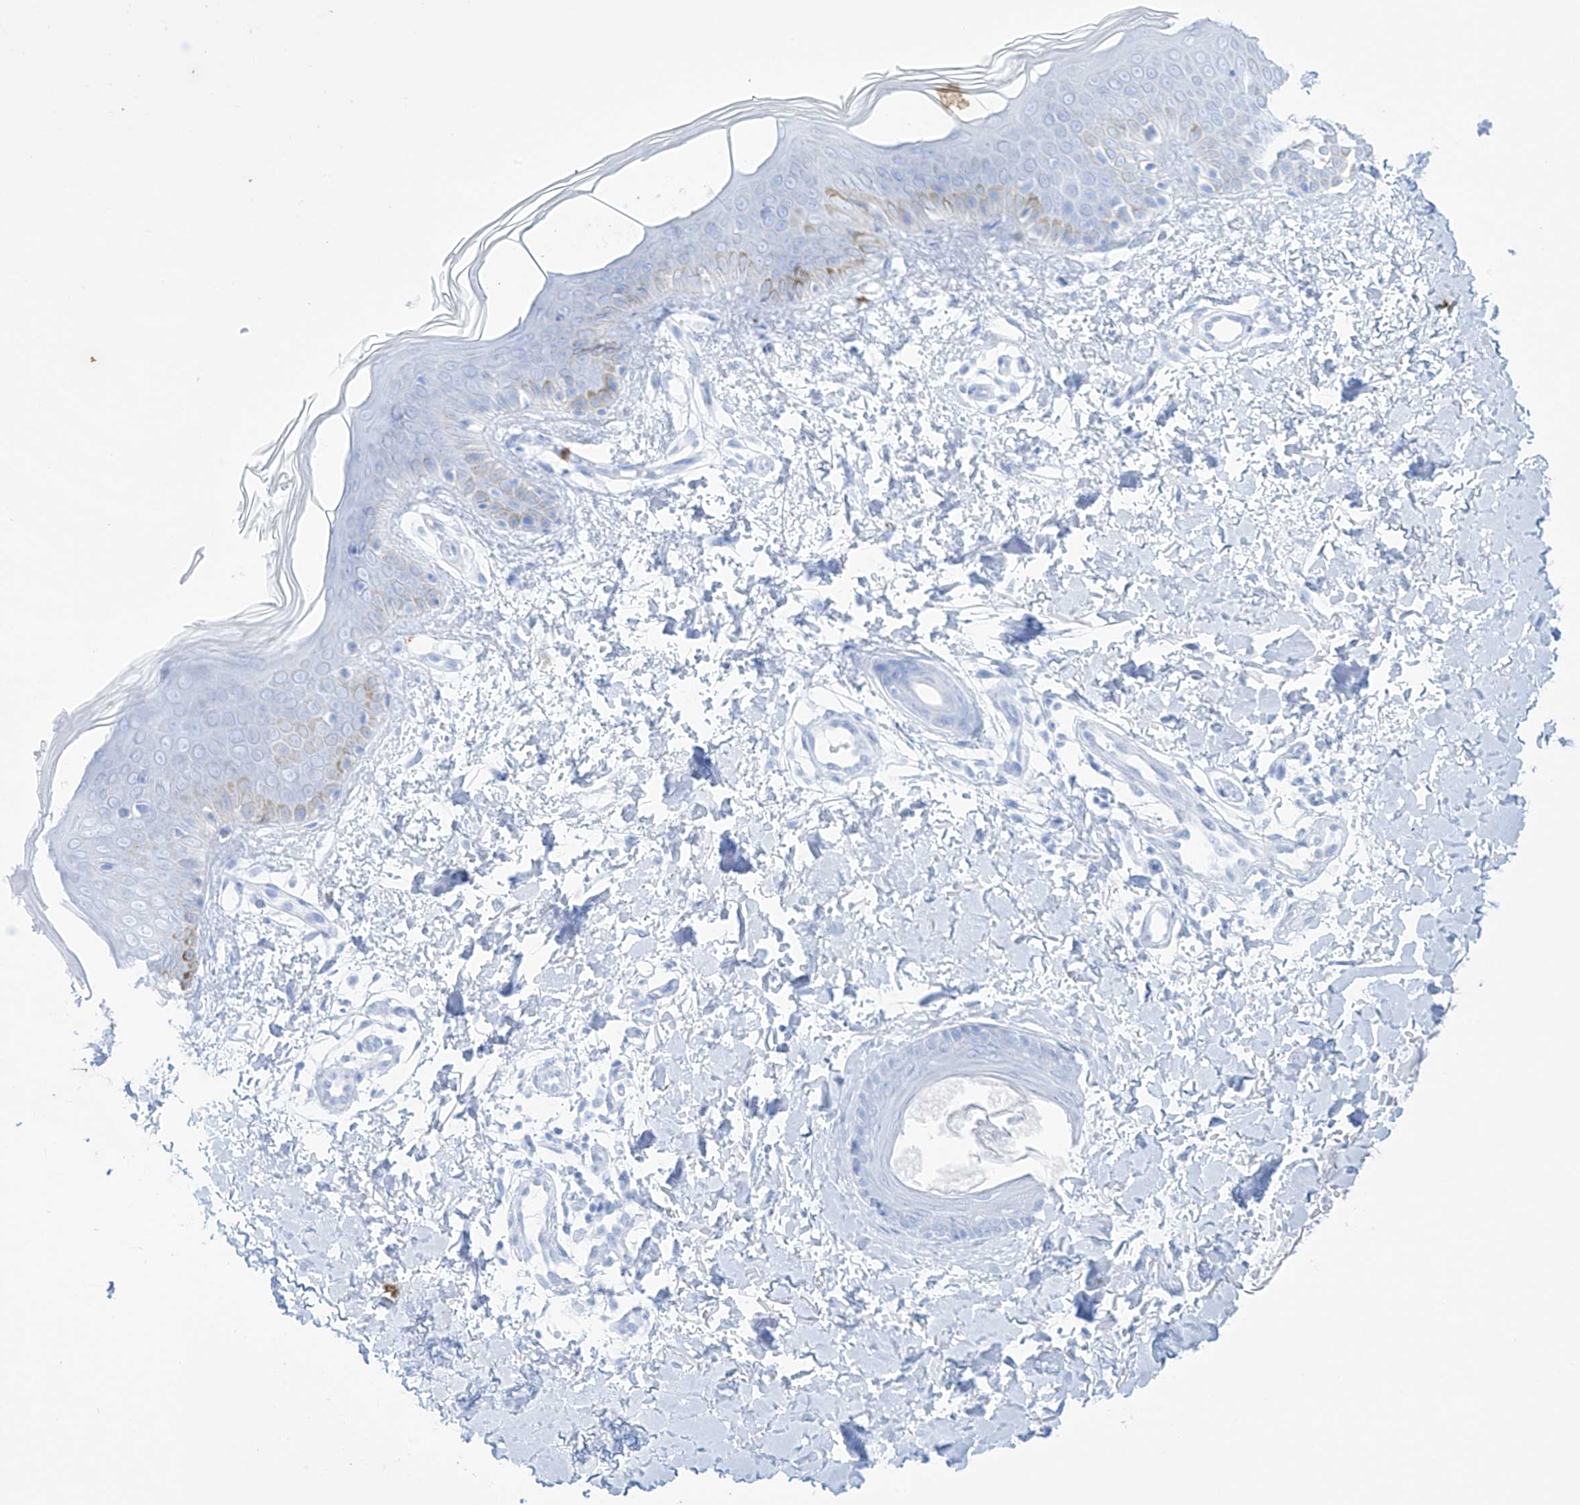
{"staining": {"intensity": "negative", "quantity": "none", "location": "none"}, "tissue": "skin", "cell_type": "Fibroblasts", "image_type": "normal", "snomed": [{"axis": "morphology", "description": "Normal tissue, NOS"}, {"axis": "topography", "description": "Skin"}], "caption": "A high-resolution micrograph shows IHC staining of benign skin, which shows no significant staining in fibroblasts. (Stains: DAB (3,3'-diaminobenzidine) IHC with hematoxylin counter stain, Microscopy: brightfield microscopy at high magnification).", "gene": "TRMU", "patient": {"sex": "male", "age": 37}}